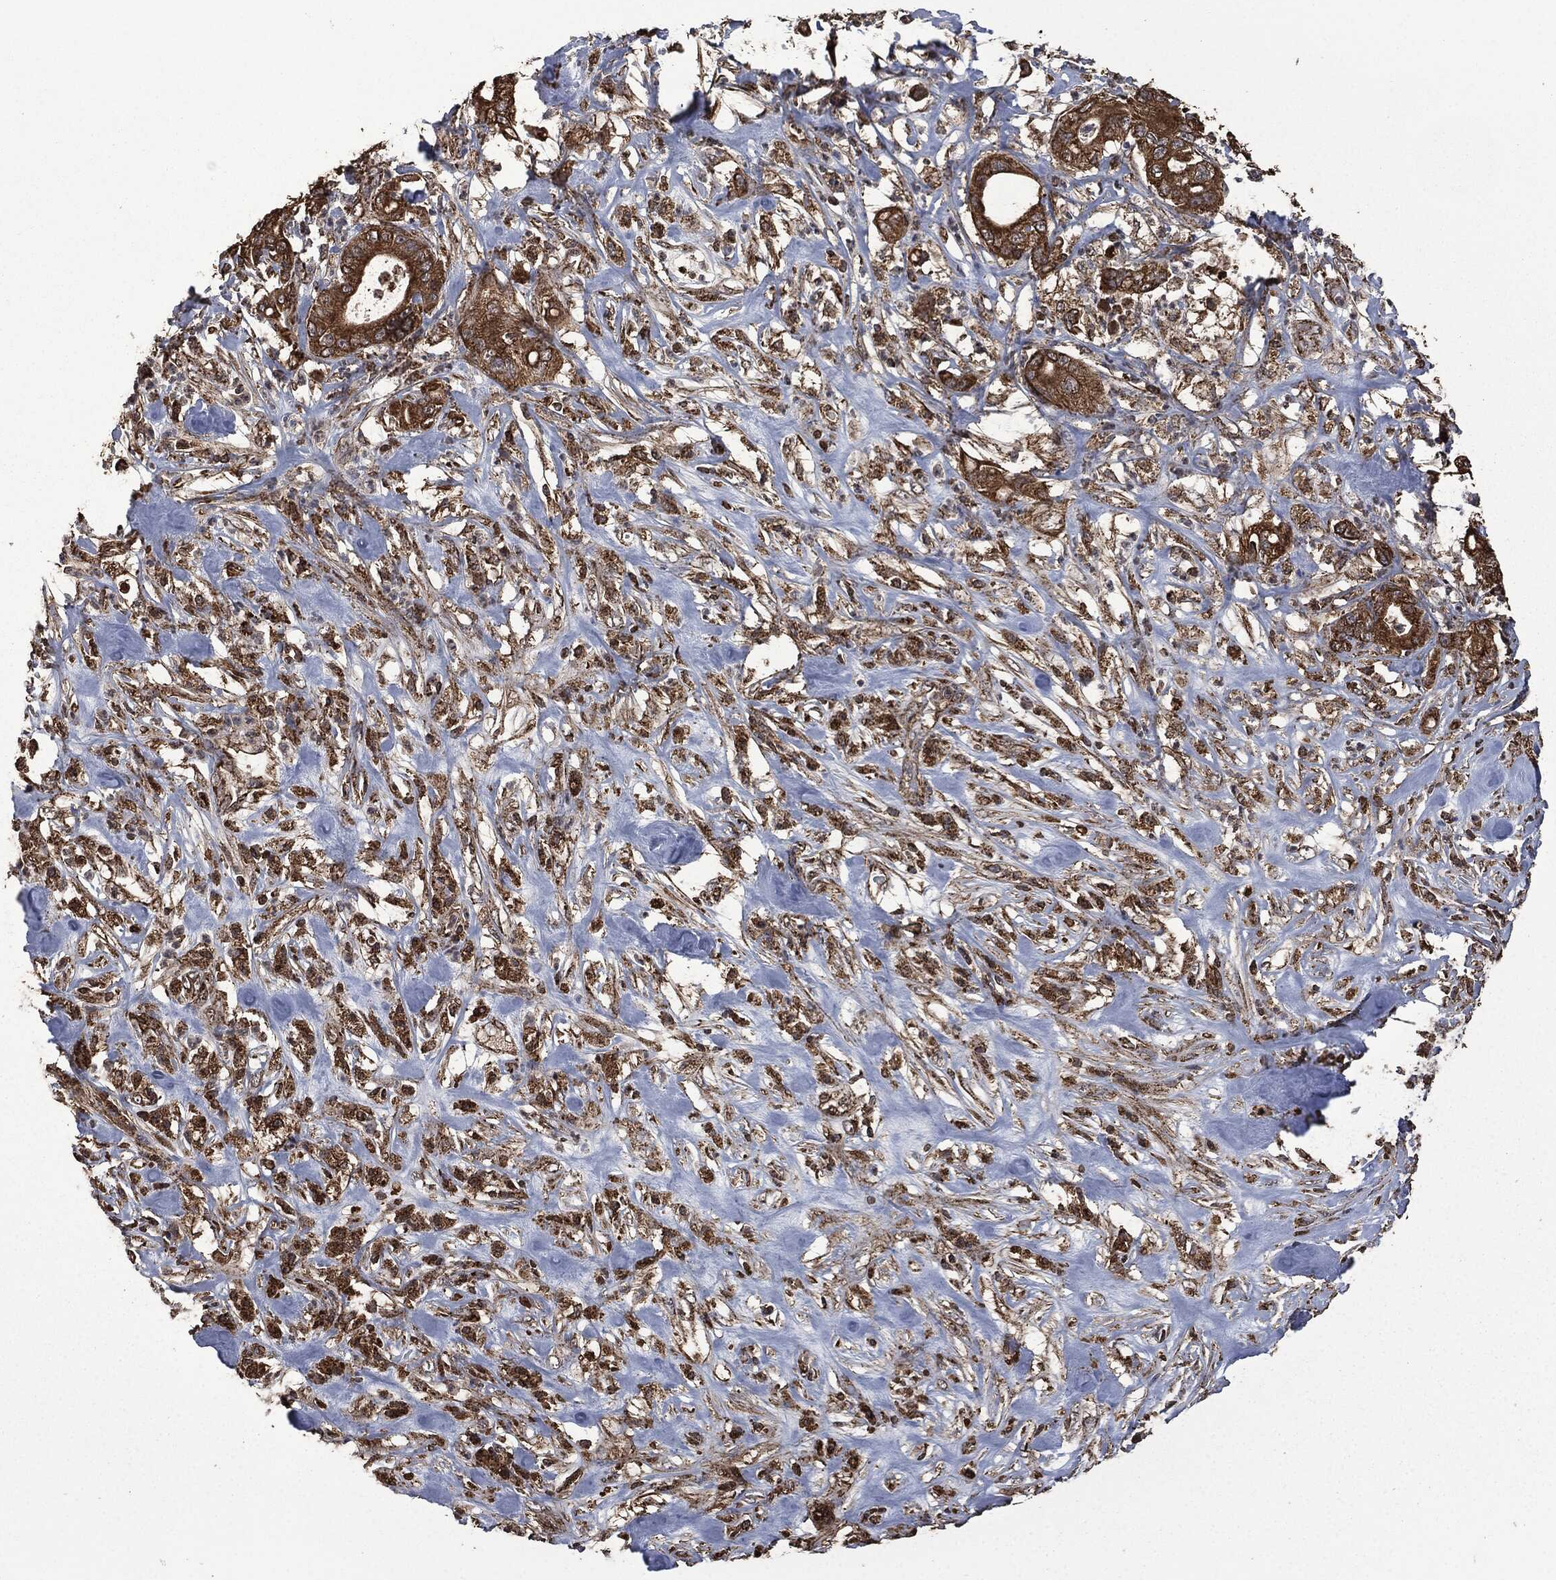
{"staining": {"intensity": "strong", "quantity": ">75%", "location": "cytoplasmic/membranous"}, "tissue": "pancreatic cancer", "cell_type": "Tumor cells", "image_type": "cancer", "snomed": [{"axis": "morphology", "description": "Adenocarcinoma, NOS"}, {"axis": "topography", "description": "Pancreas"}], "caption": "This photomicrograph shows IHC staining of human pancreatic cancer, with high strong cytoplasmic/membranous staining in about >75% of tumor cells.", "gene": "LIG3", "patient": {"sex": "male", "age": 71}}